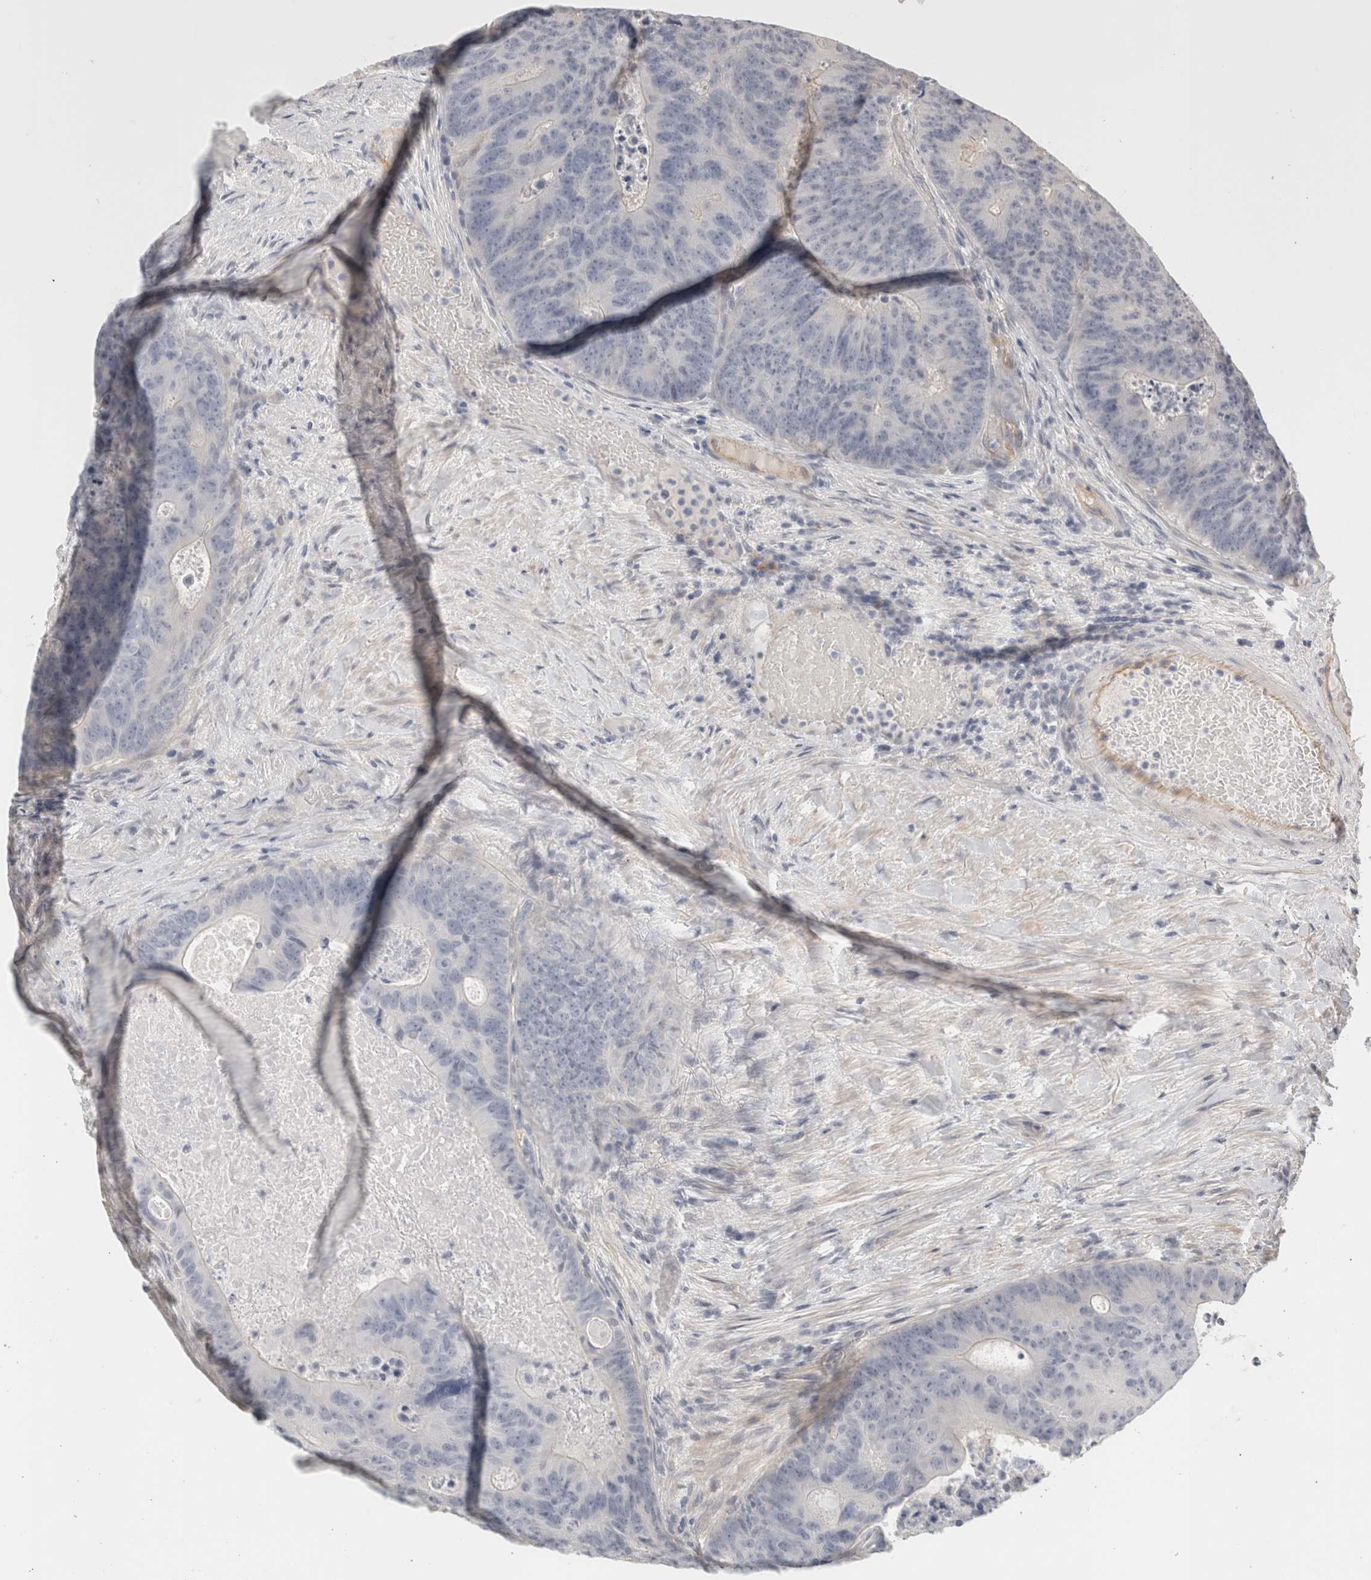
{"staining": {"intensity": "negative", "quantity": "none", "location": "none"}, "tissue": "colorectal cancer", "cell_type": "Tumor cells", "image_type": "cancer", "snomed": [{"axis": "morphology", "description": "Adenocarcinoma, NOS"}, {"axis": "topography", "description": "Colon"}], "caption": "Micrograph shows no significant protein expression in tumor cells of colorectal cancer. Brightfield microscopy of immunohistochemistry (IHC) stained with DAB (brown) and hematoxylin (blue), captured at high magnification.", "gene": "FBLIM1", "patient": {"sex": "male", "age": 87}}